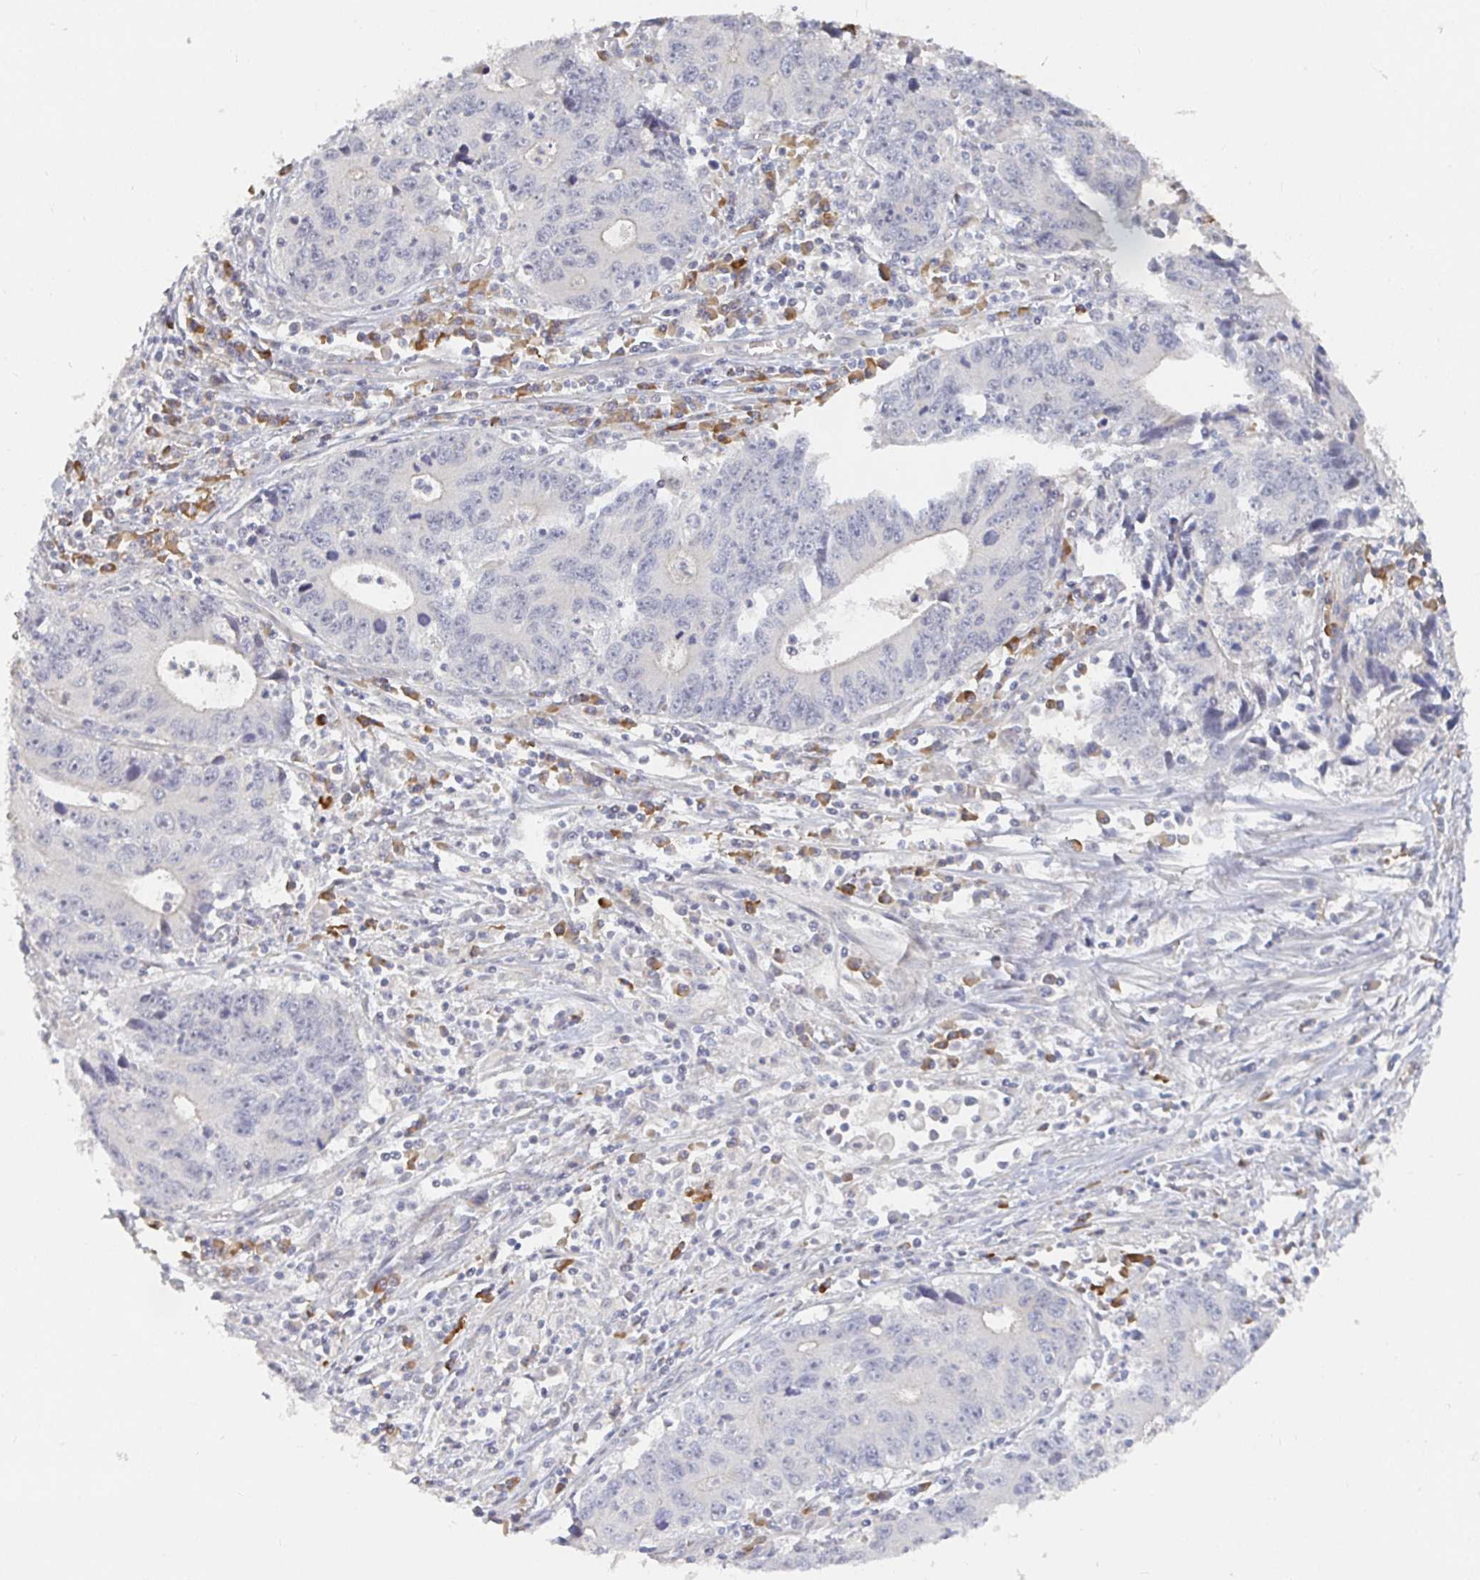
{"staining": {"intensity": "negative", "quantity": "none", "location": "none"}, "tissue": "liver cancer", "cell_type": "Tumor cells", "image_type": "cancer", "snomed": [{"axis": "morphology", "description": "Cholangiocarcinoma"}, {"axis": "topography", "description": "Liver"}], "caption": "Liver cholangiocarcinoma was stained to show a protein in brown. There is no significant staining in tumor cells.", "gene": "MEIS1", "patient": {"sex": "male", "age": 65}}